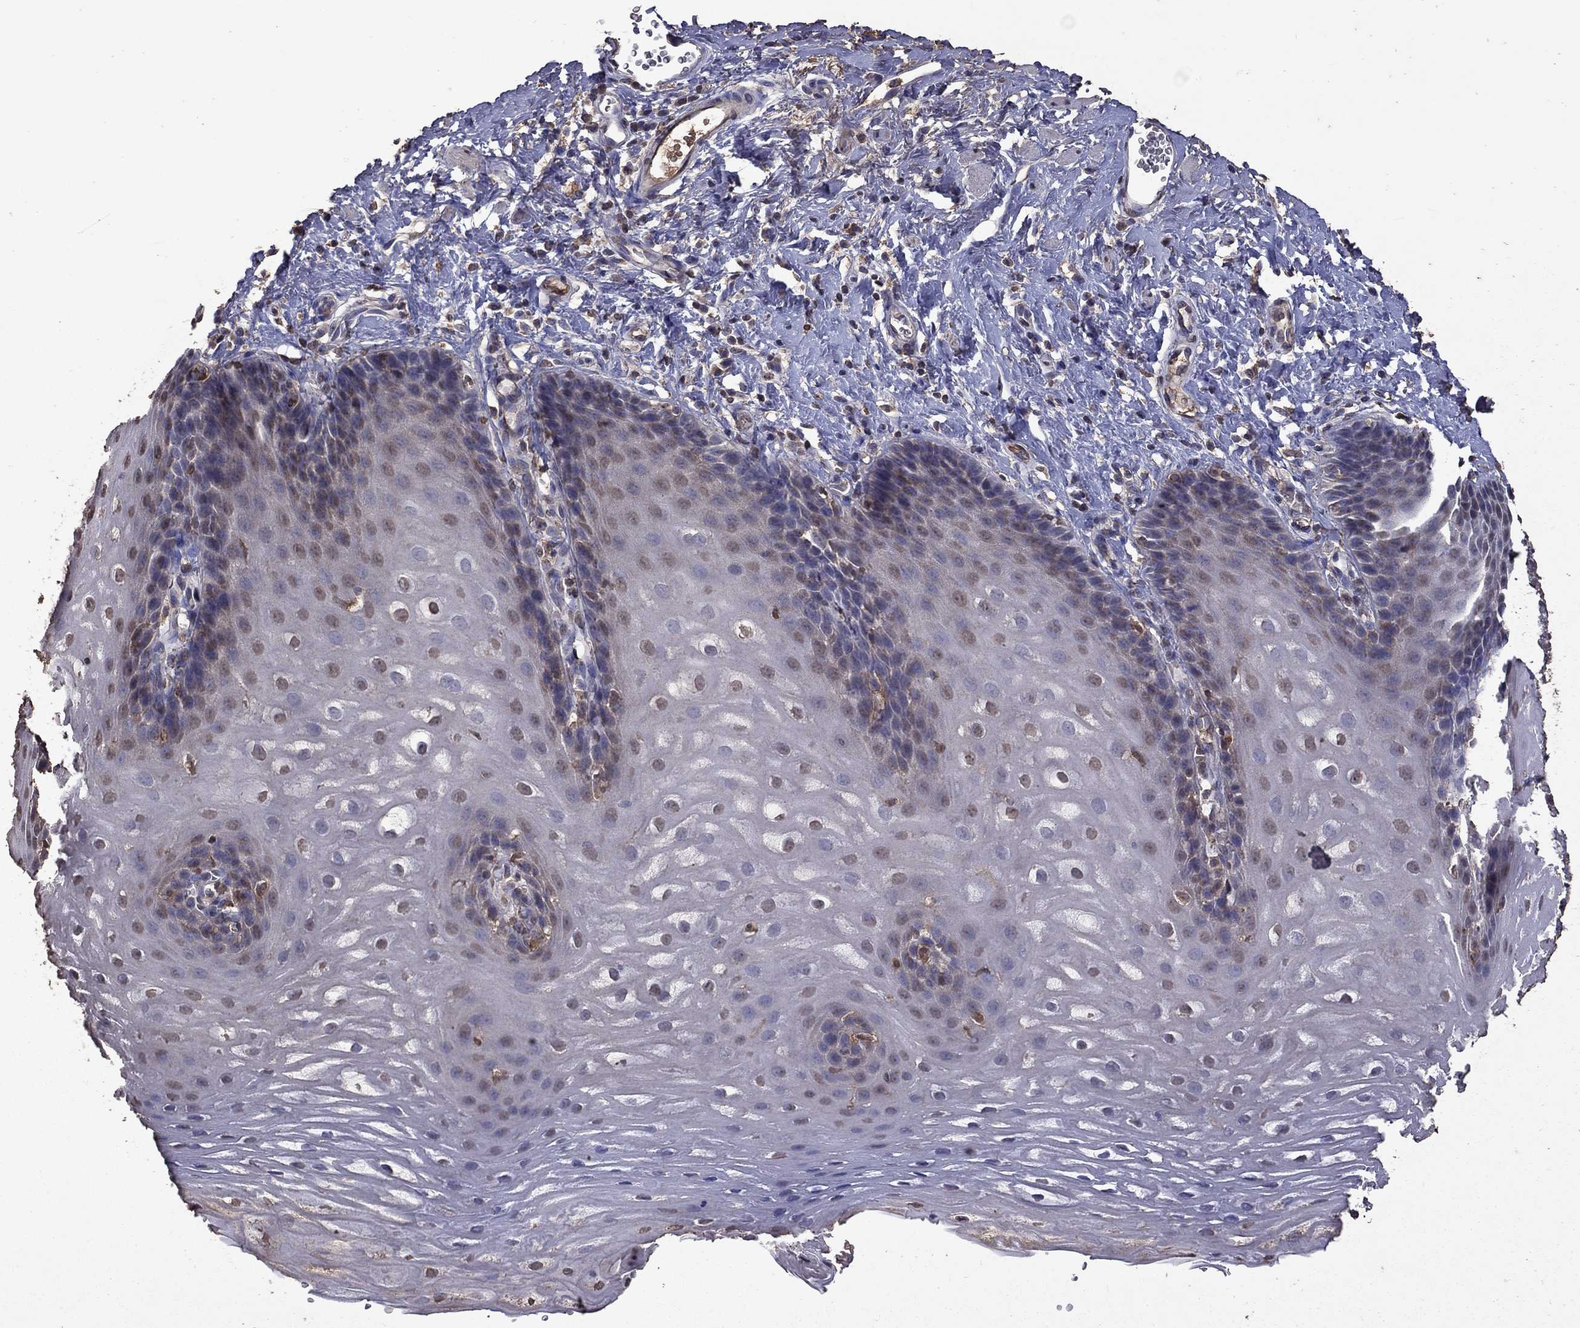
{"staining": {"intensity": "weak", "quantity": "<25%", "location": "nuclear"}, "tissue": "esophagus", "cell_type": "Squamous epithelial cells", "image_type": "normal", "snomed": [{"axis": "morphology", "description": "Normal tissue, NOS"}, {"axis": "topography", "description": "Esophagus"}], "caption": "Immunohistochemistry photomicrograph of normal esophagus: esophagus stained with DAB demonstrates no significant protein positivity in squamous epithelial cells.", "gene": "SERPINA5", "patient": {"sex": "male", "age": 64}}